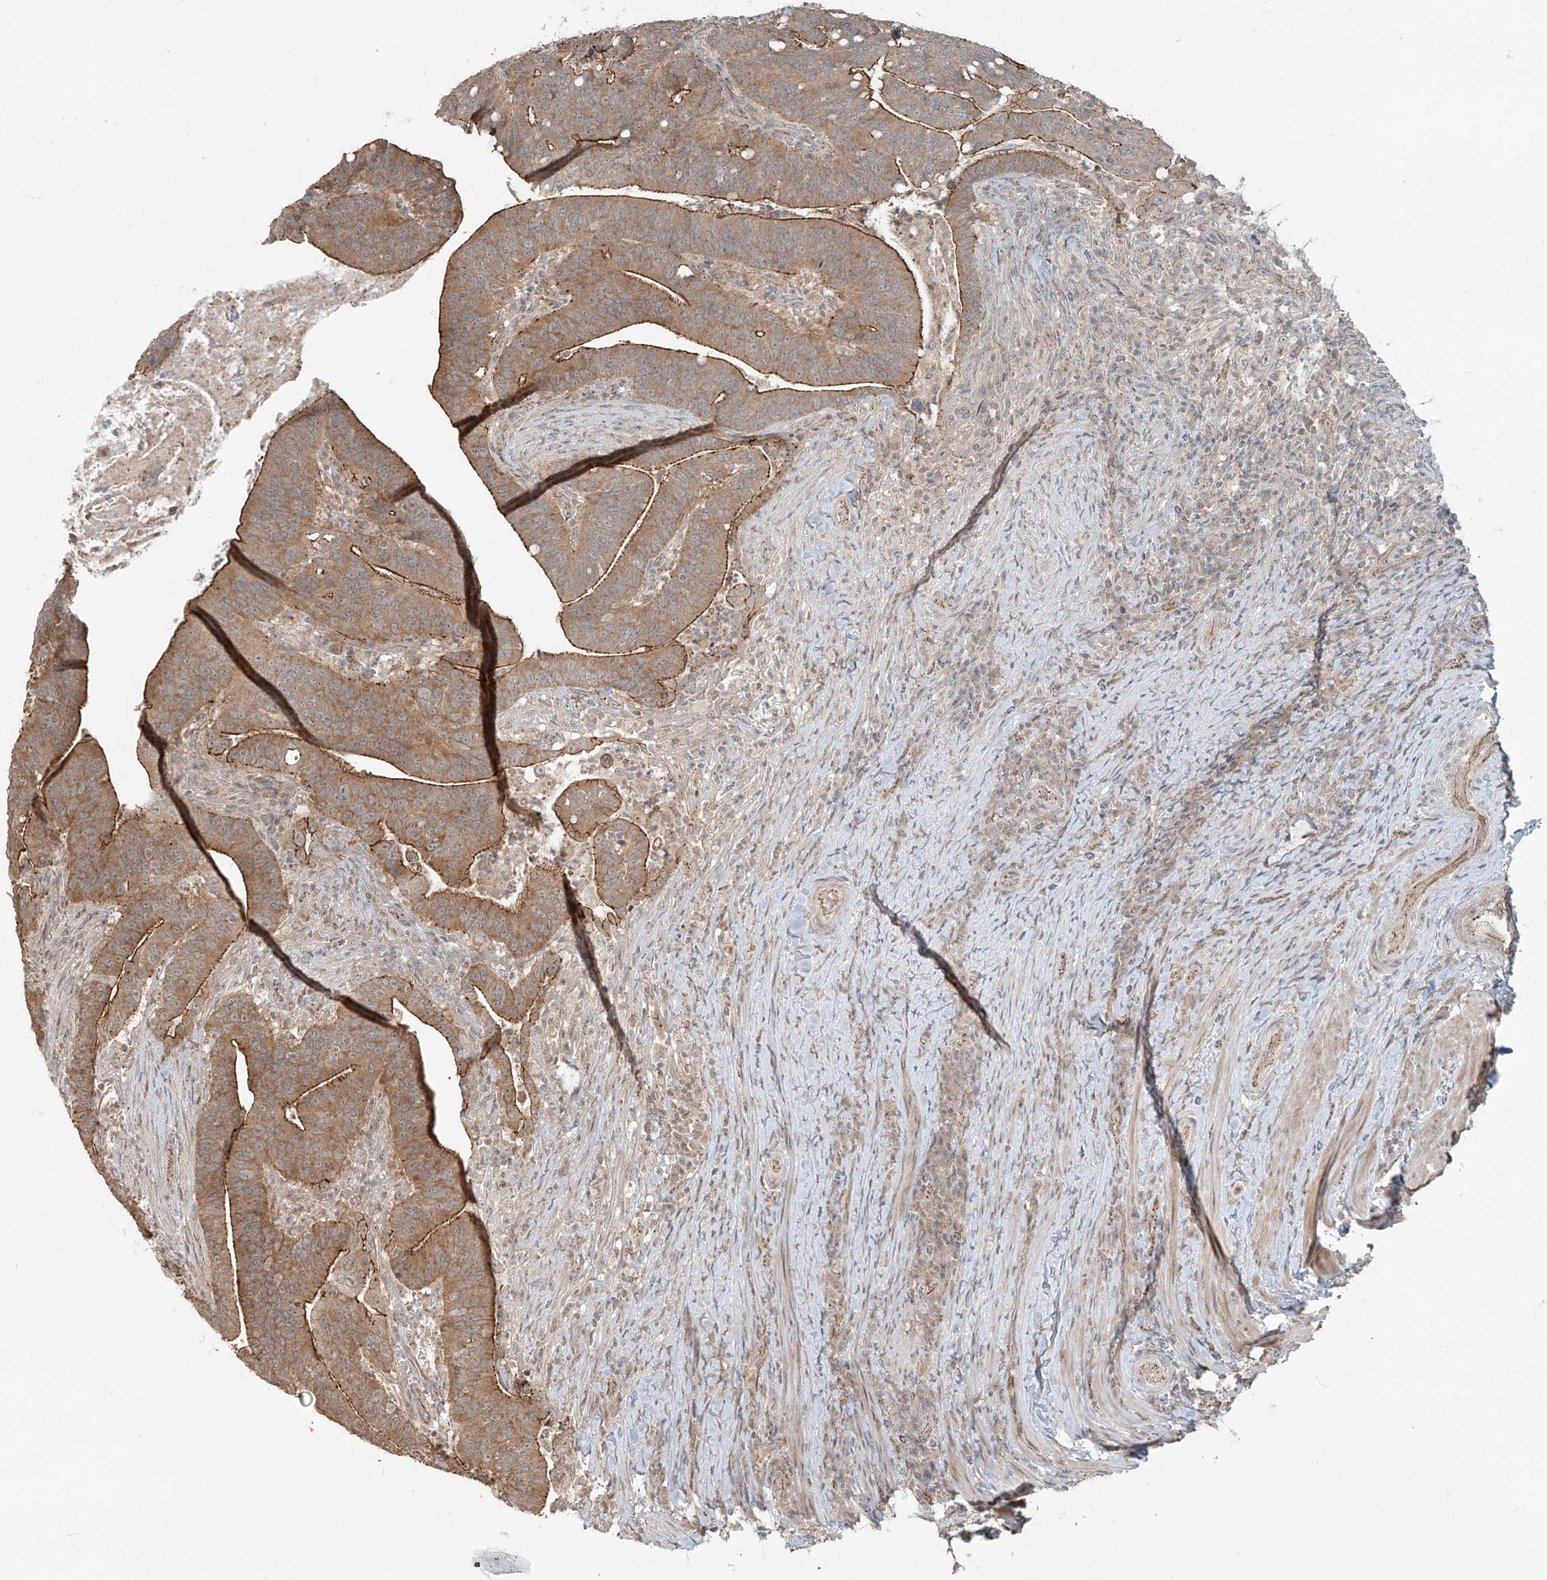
{"staining": {"intensity": "moderate", "quantity": ">75%", "location": "cytoplasmic/membranous"}, "tissue": "colorectal cancer", "cell_type": "Tumor cells", "image_type": "cancer", "snomed": [{"axis": "morphology", "description": "Adenocarcinoma, NOS"}, {"axis": "topography", "description": "Colon"}], "caption": "Brown immunohistochemical staining in human colorectal adenocarcinoma reveals moderate cytoplasmic/membranous expression in approximately >75% of tumor cells. The staining was performed using DAB (3,3'-diaminobenzidine), with brown indicating positive protein expression. Nuclei are stained blue with hematoxylin.", "gene": "ZNF16", "patient": {"sex": "female", "age": 66}}